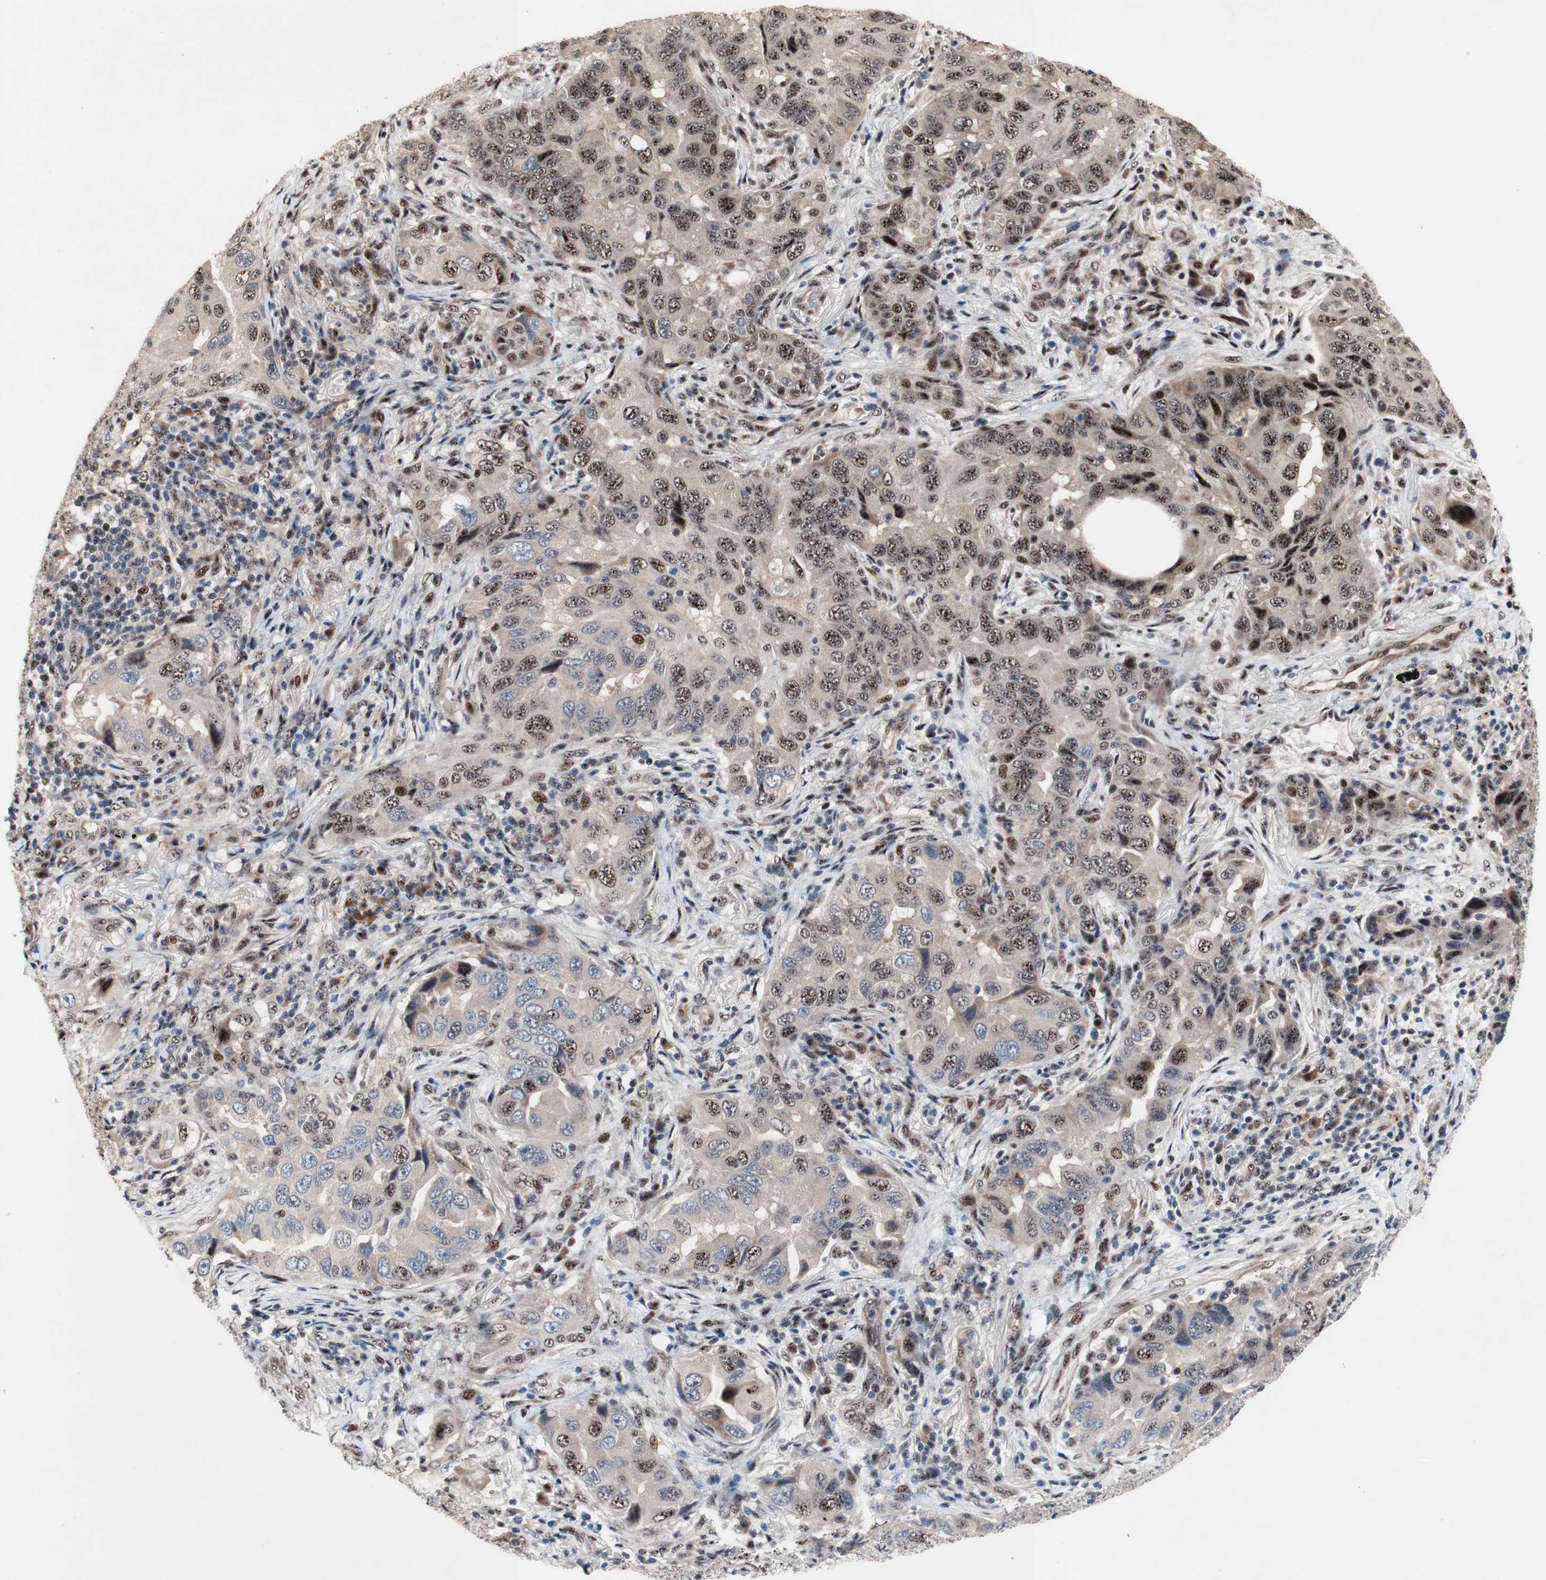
{"staining": {"intensity": "moderate", "quantity": "25%-75%", "location": "nuclear"}, "tissue": "lung cancer", "cell_type": "Tumor cells", "image_type": "cancer", "snomed": [{"axis": "morphology", "description": "Adenocarcinoma, NOS"}, {"axis": "topography", "description": "Lung"}], "caption": "Immunohistochemistry photomicrograph of neoplastic tissue: human adenocarcinoma (lung) stained using IHC demonstrates medium levels of moderate protein expression localized specifically in the nuclear of tumor cells, appearing as a nuclear brown color.", "gene": "SOX7", "patient": {"sex": "female", "age": 65}}